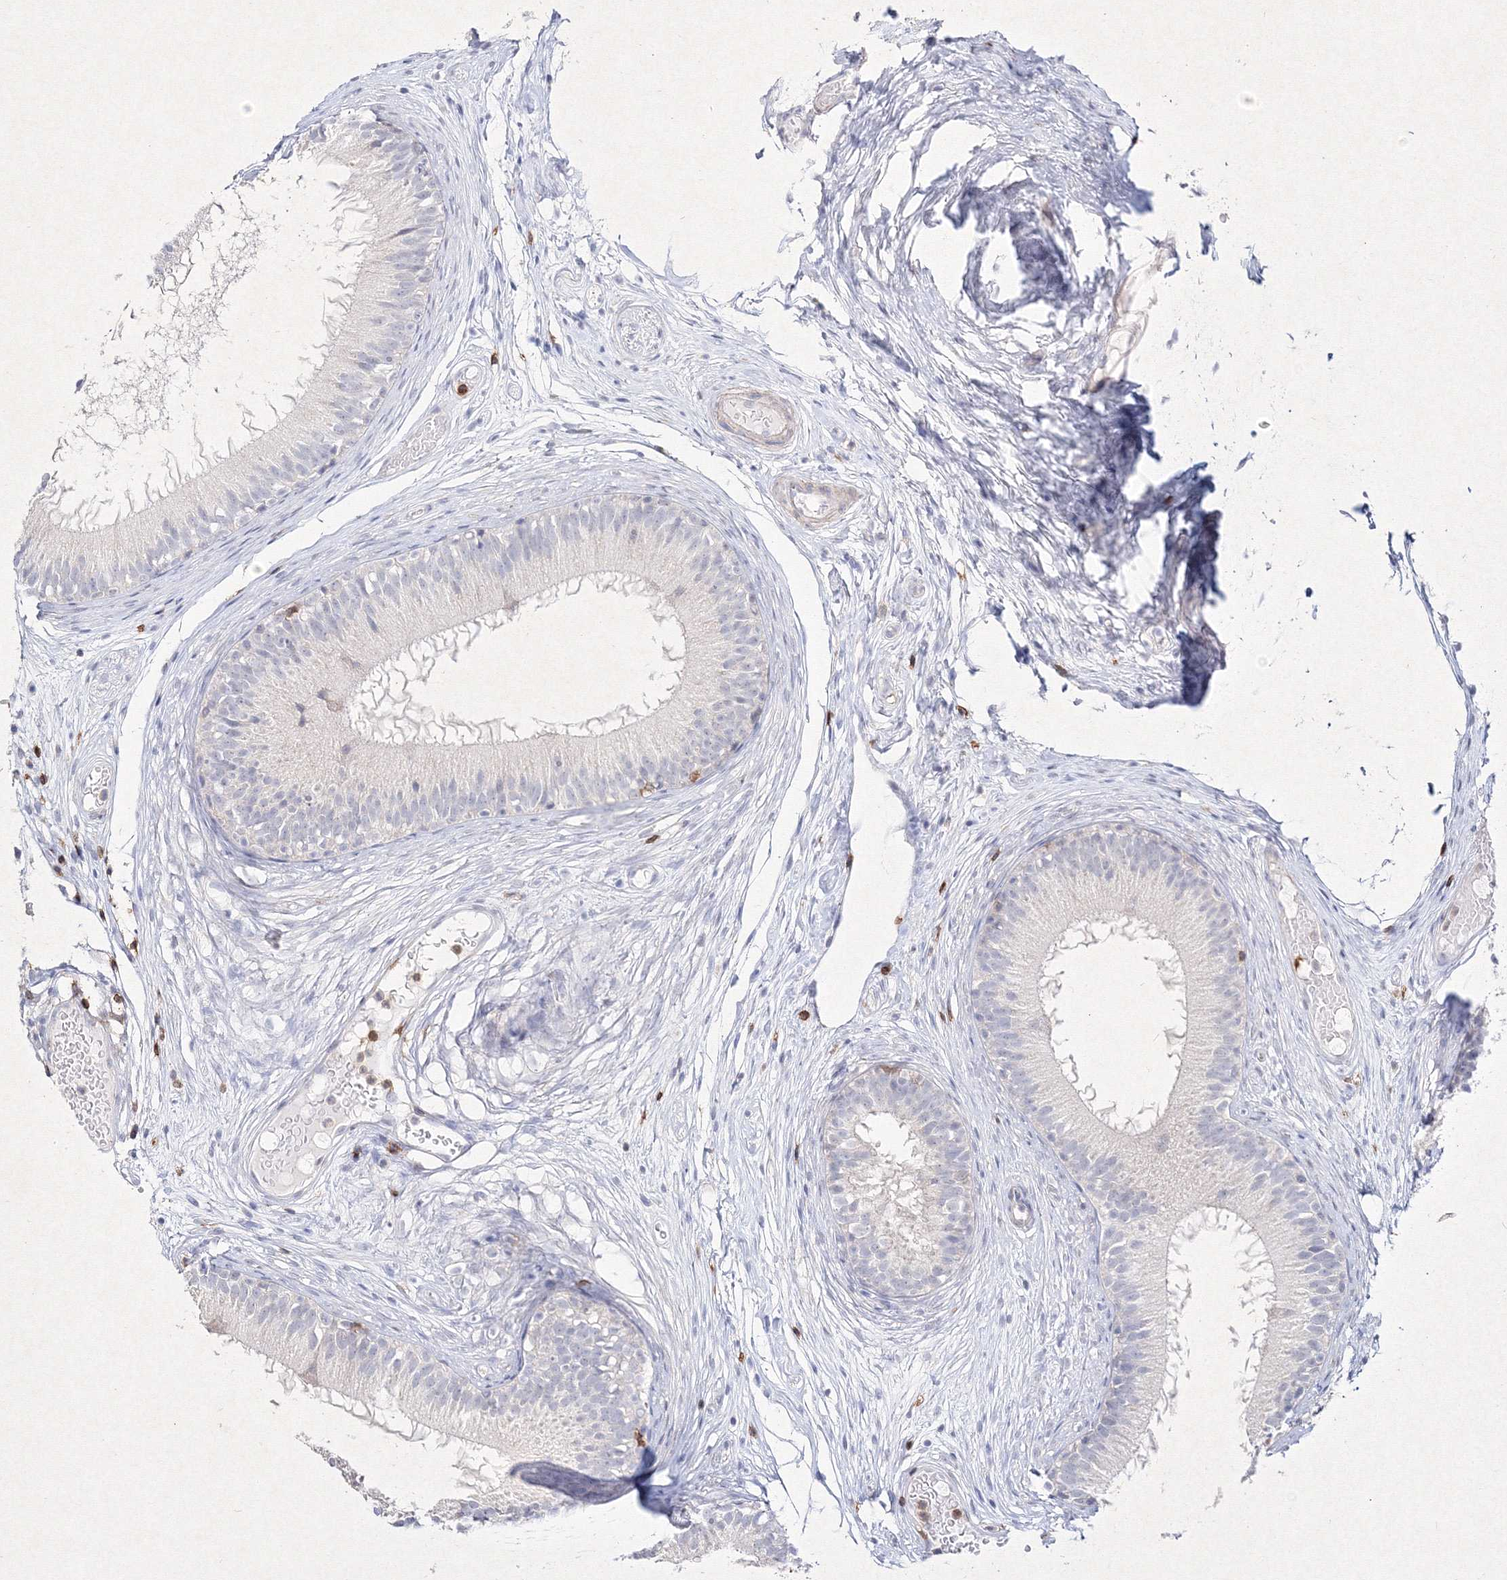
{"staining": {"intensity": "negative", "quantity": "none", "location": "none"}, "tissue": "epididymis", "cell_type": "Glandular cells", "image_type": "normal", "snomed": [{"axis": "morphology", "description": "Normal tissue, NOS"}, {"axis": "morphology", "description": "Atrophy, NOS"}, {"axis": "topography", "description": "Testis"}, {"axis": "topography", "description": "Epididymis"}], "caption": "The immunohistochemistry histopathology image has no significant staining in glandular cells of epididymis.", "gene": "HCST", "patient": {"sex": "male", "age": 18}}